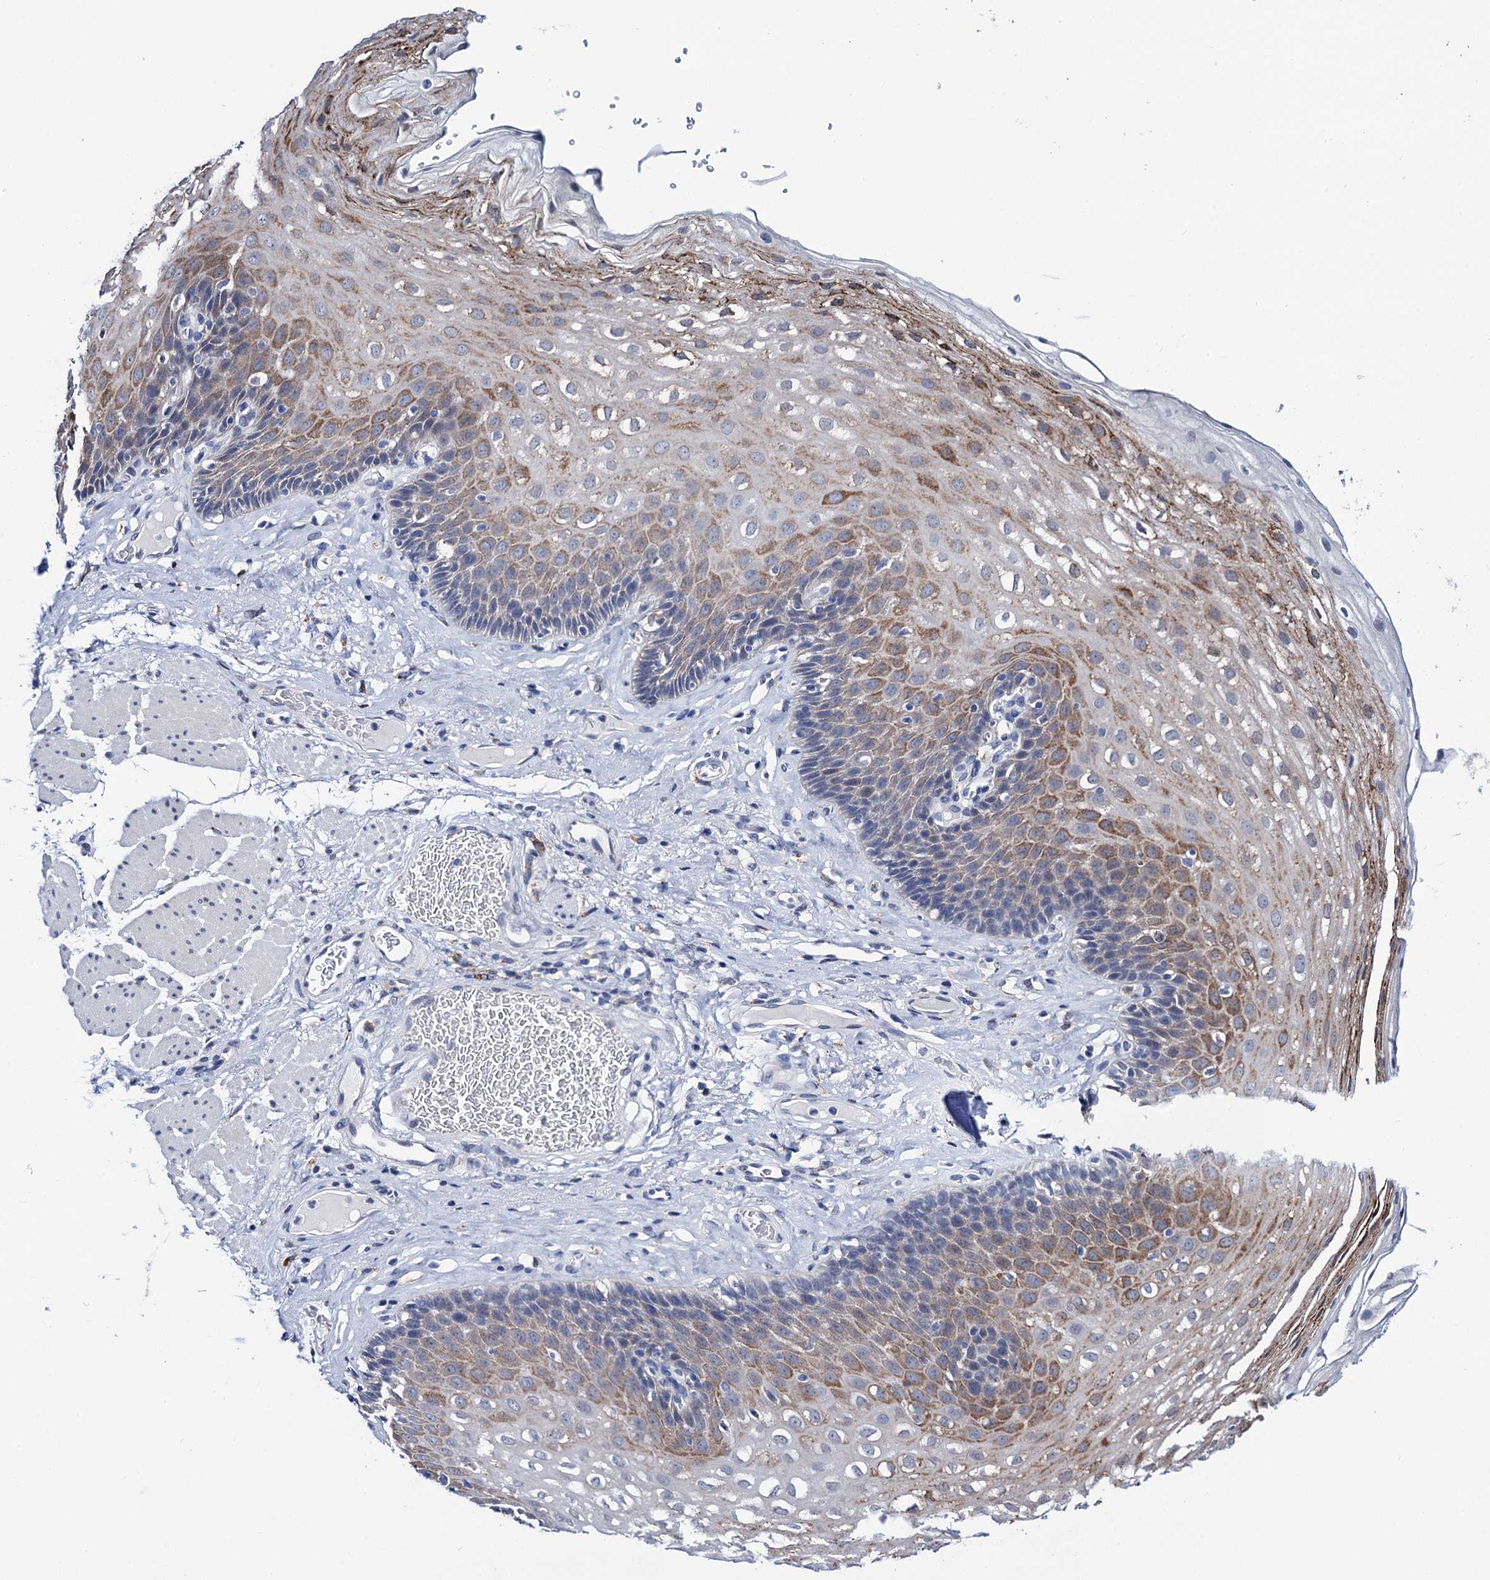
{"staining": {"intensity": "moderate", "quantity": "<25%", "location": "cytoplasmic/membranous"}, "tissue": "esophagus", "cell_type": "Squamous epithelial cells", "image_type": "normal", "snomed": [{"axis": "morphology", "description": "Normal tissue, NOS"}, {"axis": "topography", "description": "Esophagus"}], "caption": "Immunohistochemical staining of benign human esophagus displays moderate cytoplasmic/membranous protein positivity in about <25% of squamous epithelial cells.", "gene": "SLC7A10", "patient": {"sex": "female", "age": 66}}